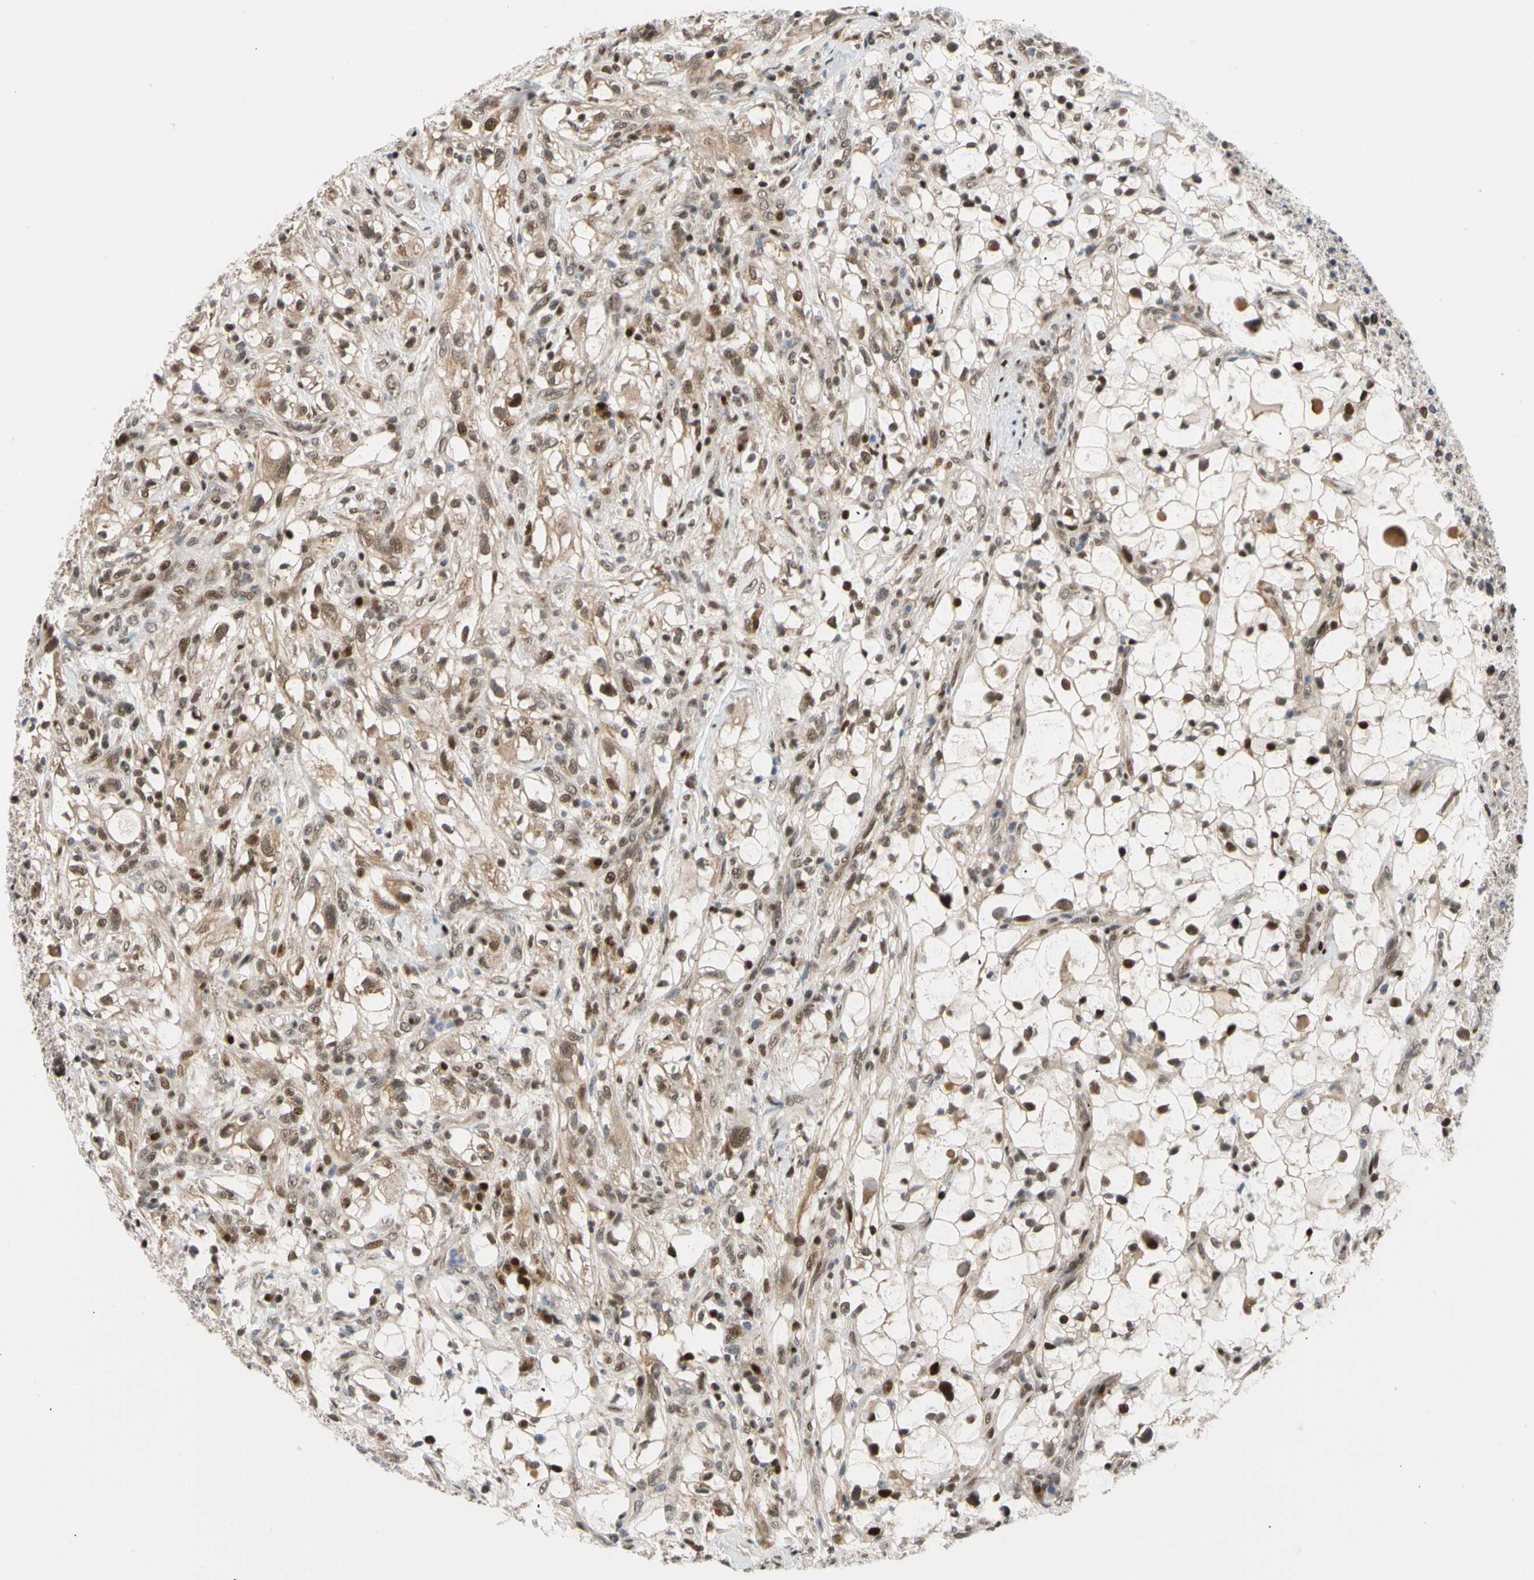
{"staining": {"intensity": "moderate", "quantity": ">75%", "location": "nuclear"}, "tissue": "renal cancer", "cell_type": "Tumor cells", "image_type": "cancer", "snomed": [{"axis": "morphology", "description": "Adenocarcinoma, NOS"}, {"axis": "topography", "description": "Kidney"}], "caption": "Protein expression by immunohistochemistry (IHC) shows moderate nuclear staining in about >75% of tumor cells in renal cancer.", "gene": "E2F1", "patient": {"sex": "female", "age": 60}}